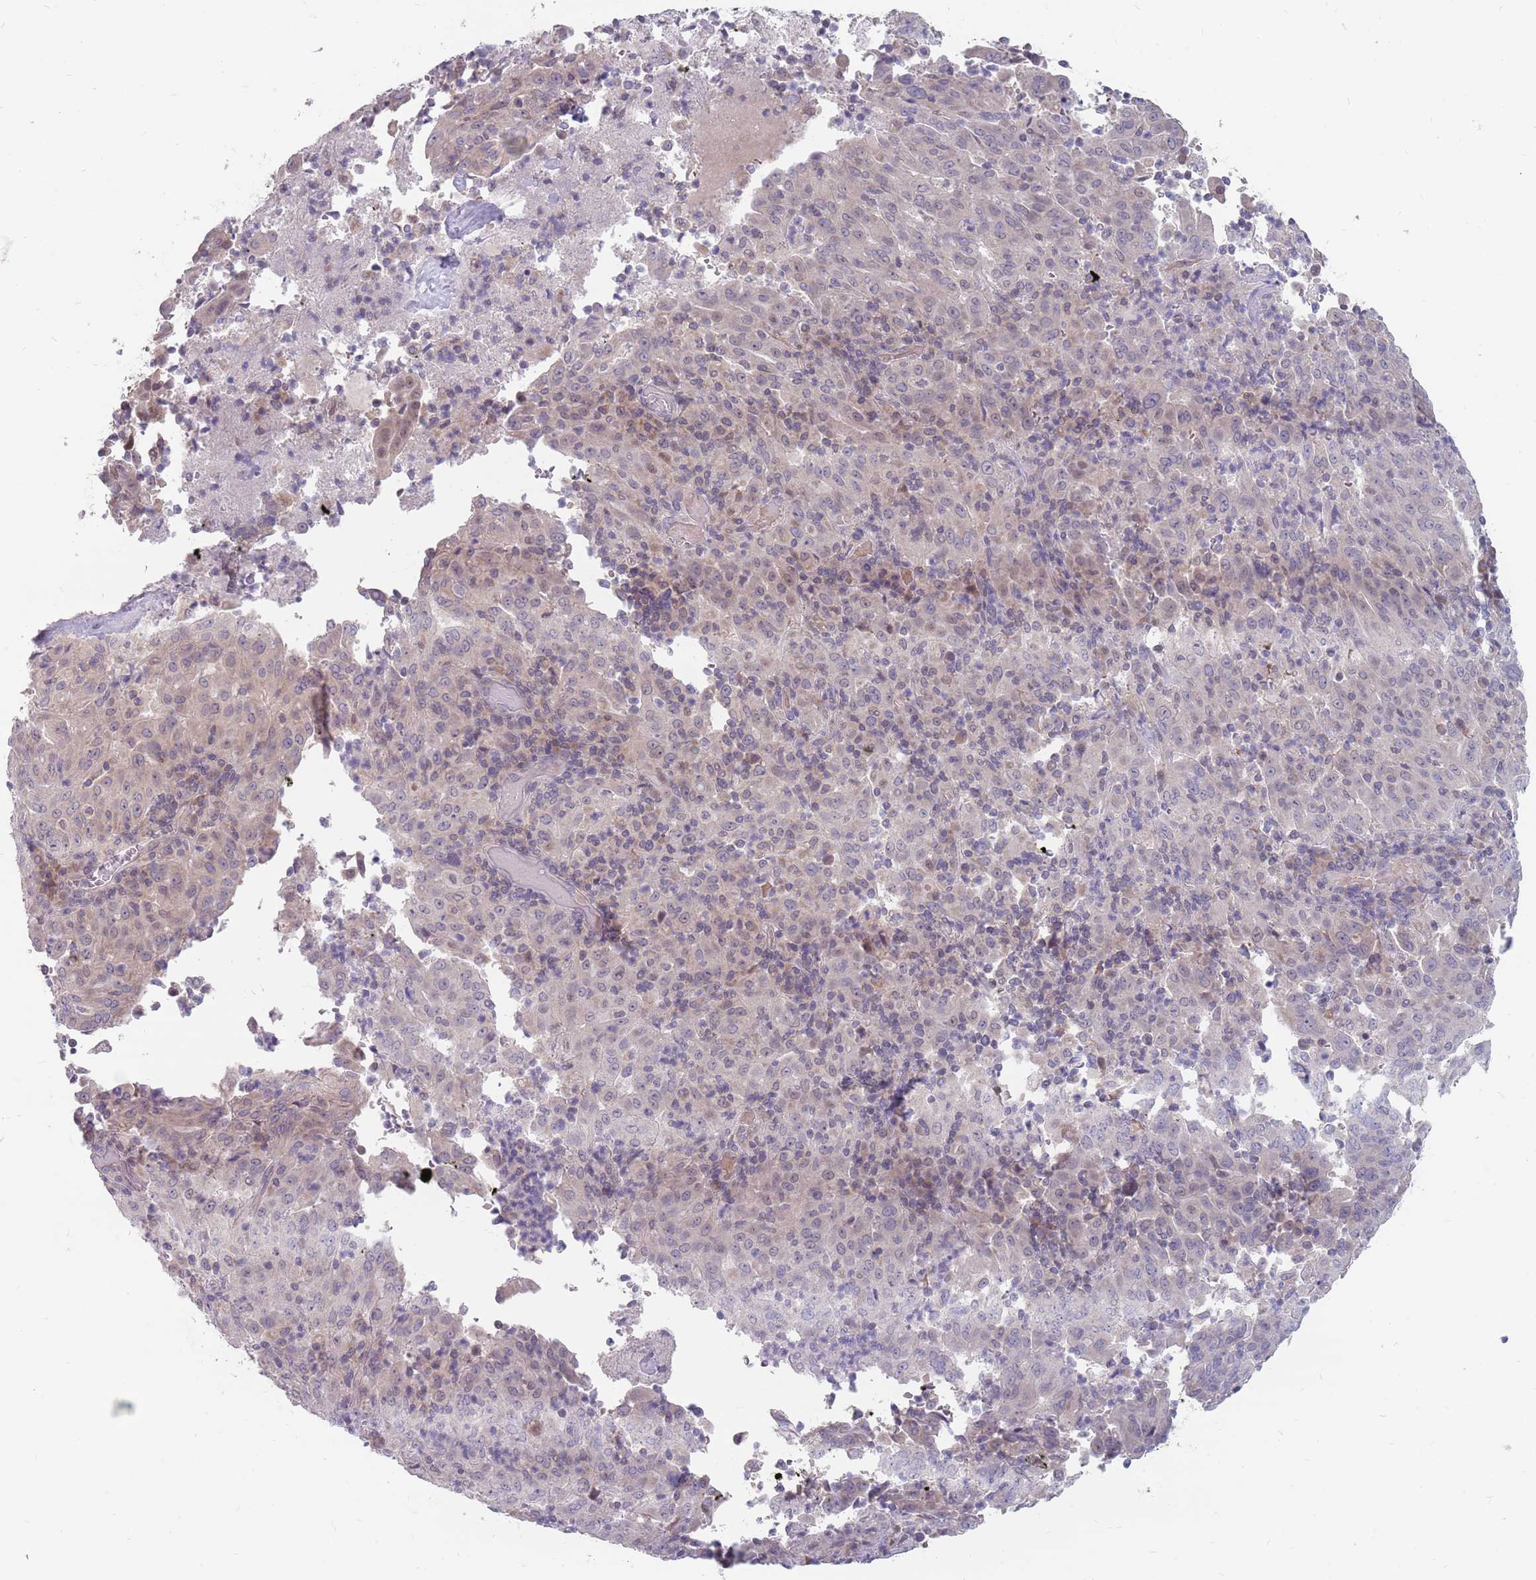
{"staining": {"intensity": "negative", "quantity": "none", "location": "none"}, "tissue": "pancreatic cancer", "cell_type": "Tumor cells", "image_type": "cancer", "snomed": [{"axis": "morphology", "description": "Adenocarcinoma, NOS"}, {"axis": "topography", "description": "Pancreas"}], "caption": "DAB (3,3'-diaminobenzidine) immunohistochemical staining of pancreatic adenocarcinoma shows no significant staining in tumor cells.", "gene": "CMTR2", "patient": {"sex": "male", "age": 63}}